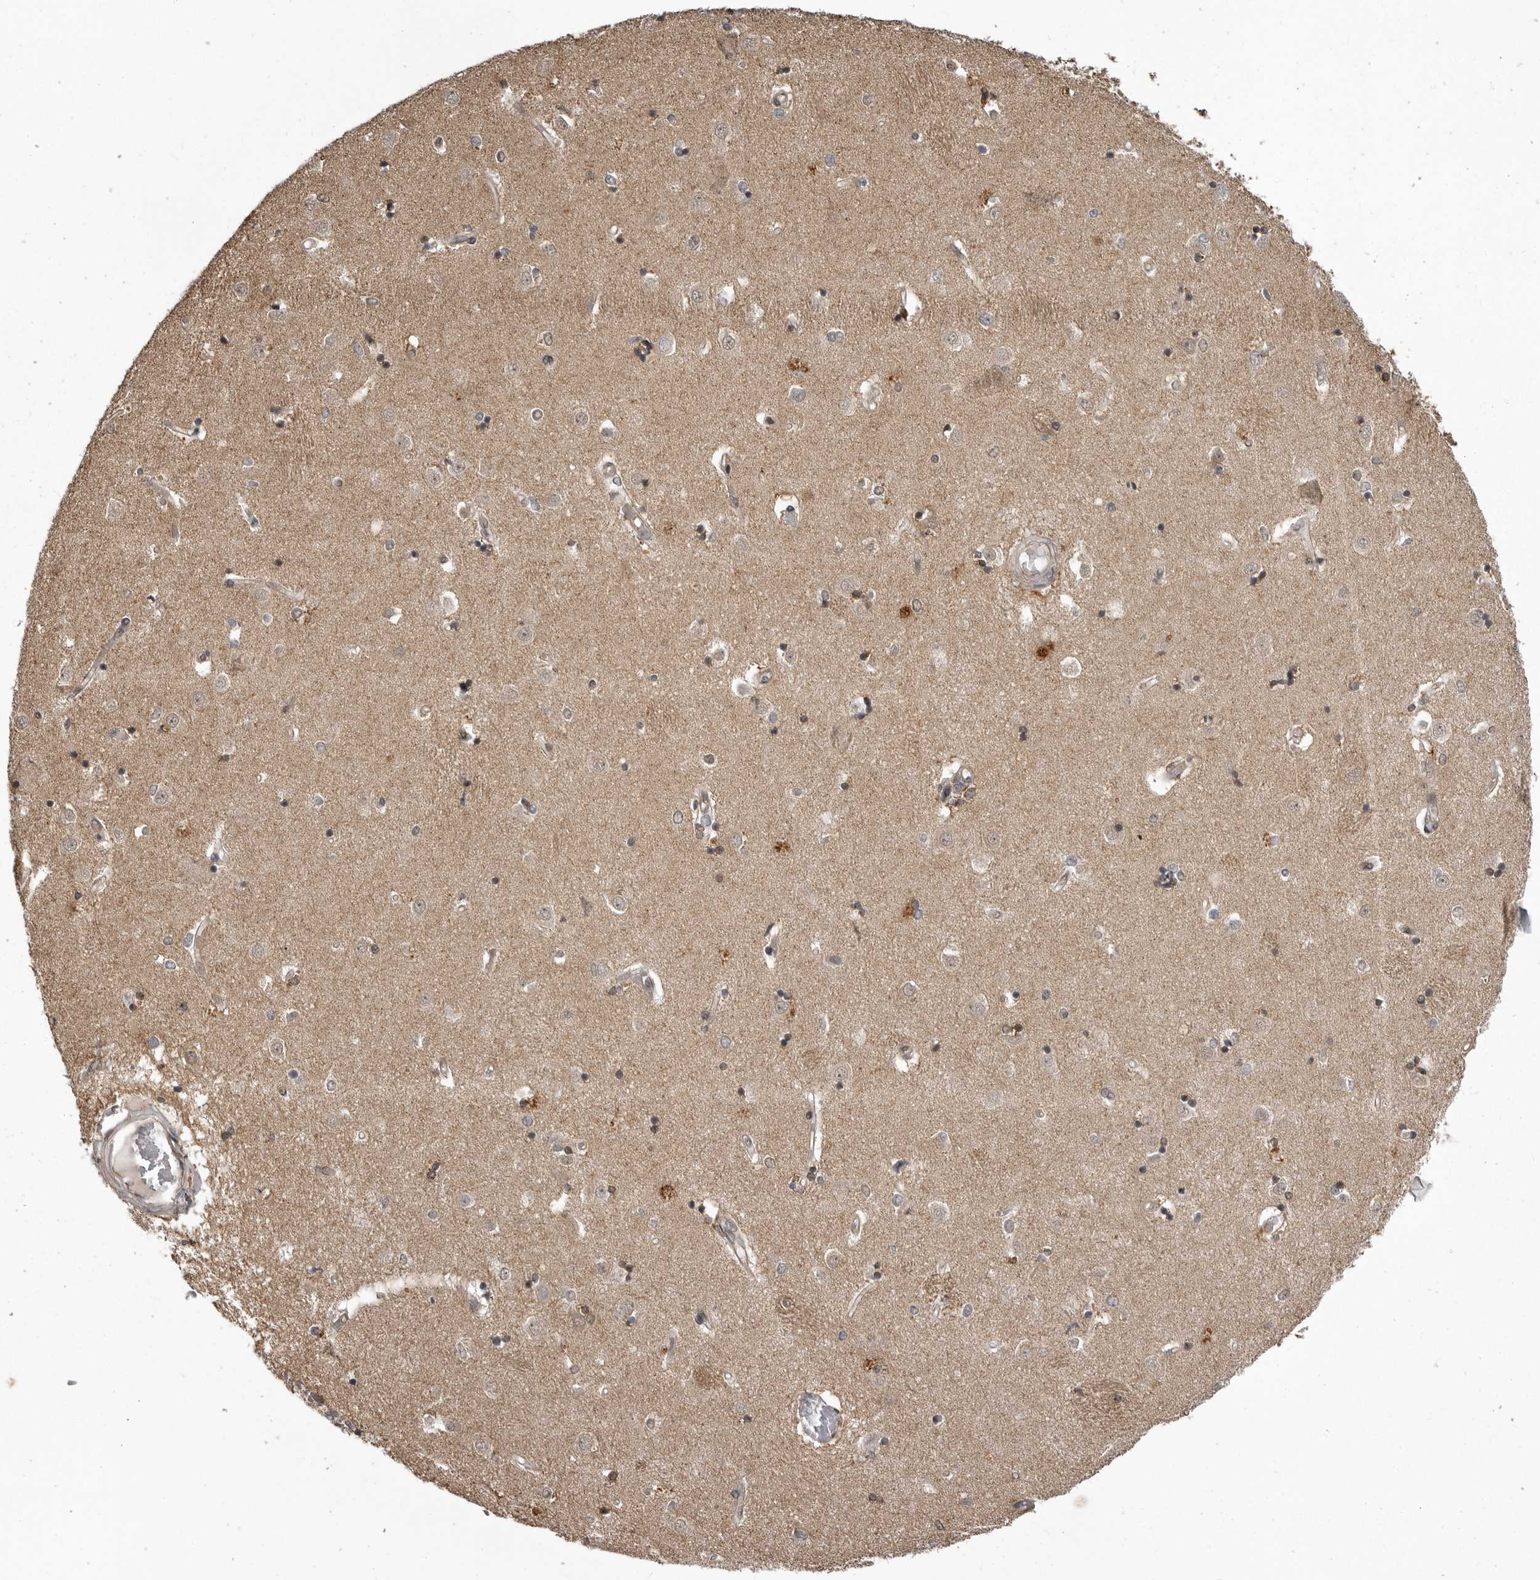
{"staining": {"intensity": "moderate", "quantity": "<25%", "location": "cytoplasmic/membranous,nuclear"}, "tissue": "caudate", "cell_type": "Glial cells", "image_type": "normal", "snomed": [{"axis": "morphology", "description": "Normal tissue, NOS"}, {"axis": "topography", "description": "Lateral ventricle wall"}], "caption": "DAB immunohistochemical staining of normal human caudate exhibits moderate cytoplasmic/membranous,nuclear protein expression in about <25% of glial cells.", "gene": "SNX16", "patient": {"sex": "male", "age": 45}}